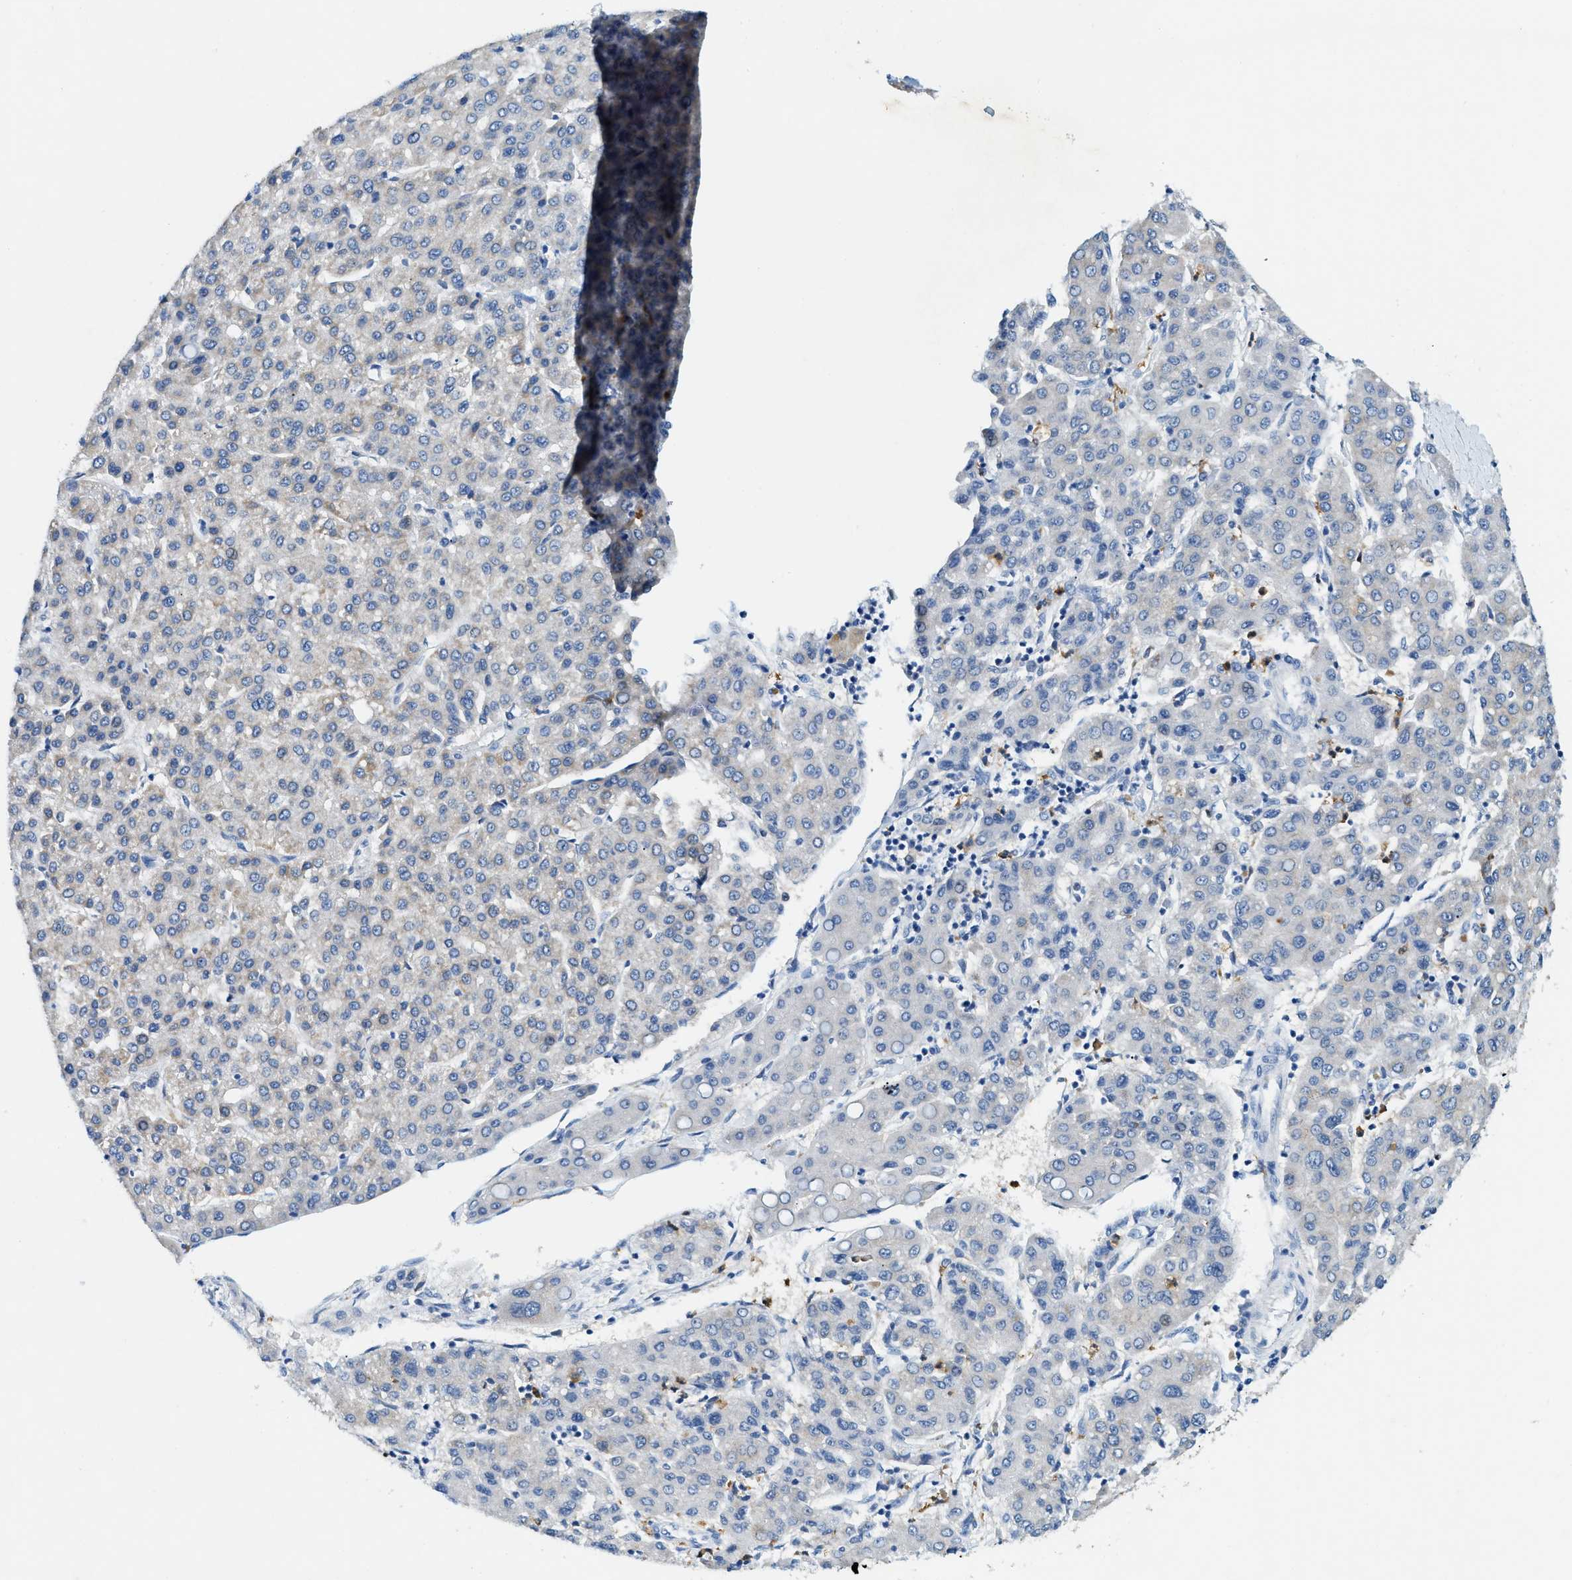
{"staining": {"intensity": "negative", "quantity": "none", "location": "none"}, "tissue": "liver cancer", "cell_type": "Tumor cells", "image_type": "cancer", "snomed": [{"axis": "morphology", "description": "Carcinoma, Hepatocellular, NOS"}, {"axis": "topography", "description": "Liver"}], "caption": "IHC photomicrograph of human liver hepatocellular carcinoma stained for a protein (brown), which reveals no expression in tumor cells. The staining is performed using DAB (3,3'-diaminobenzidine) brown chromogen with nuclei counter-stained in using hematoxylin.", "gene": "ZDHHC13", "patient": {"sex": "male", "age": 65}}